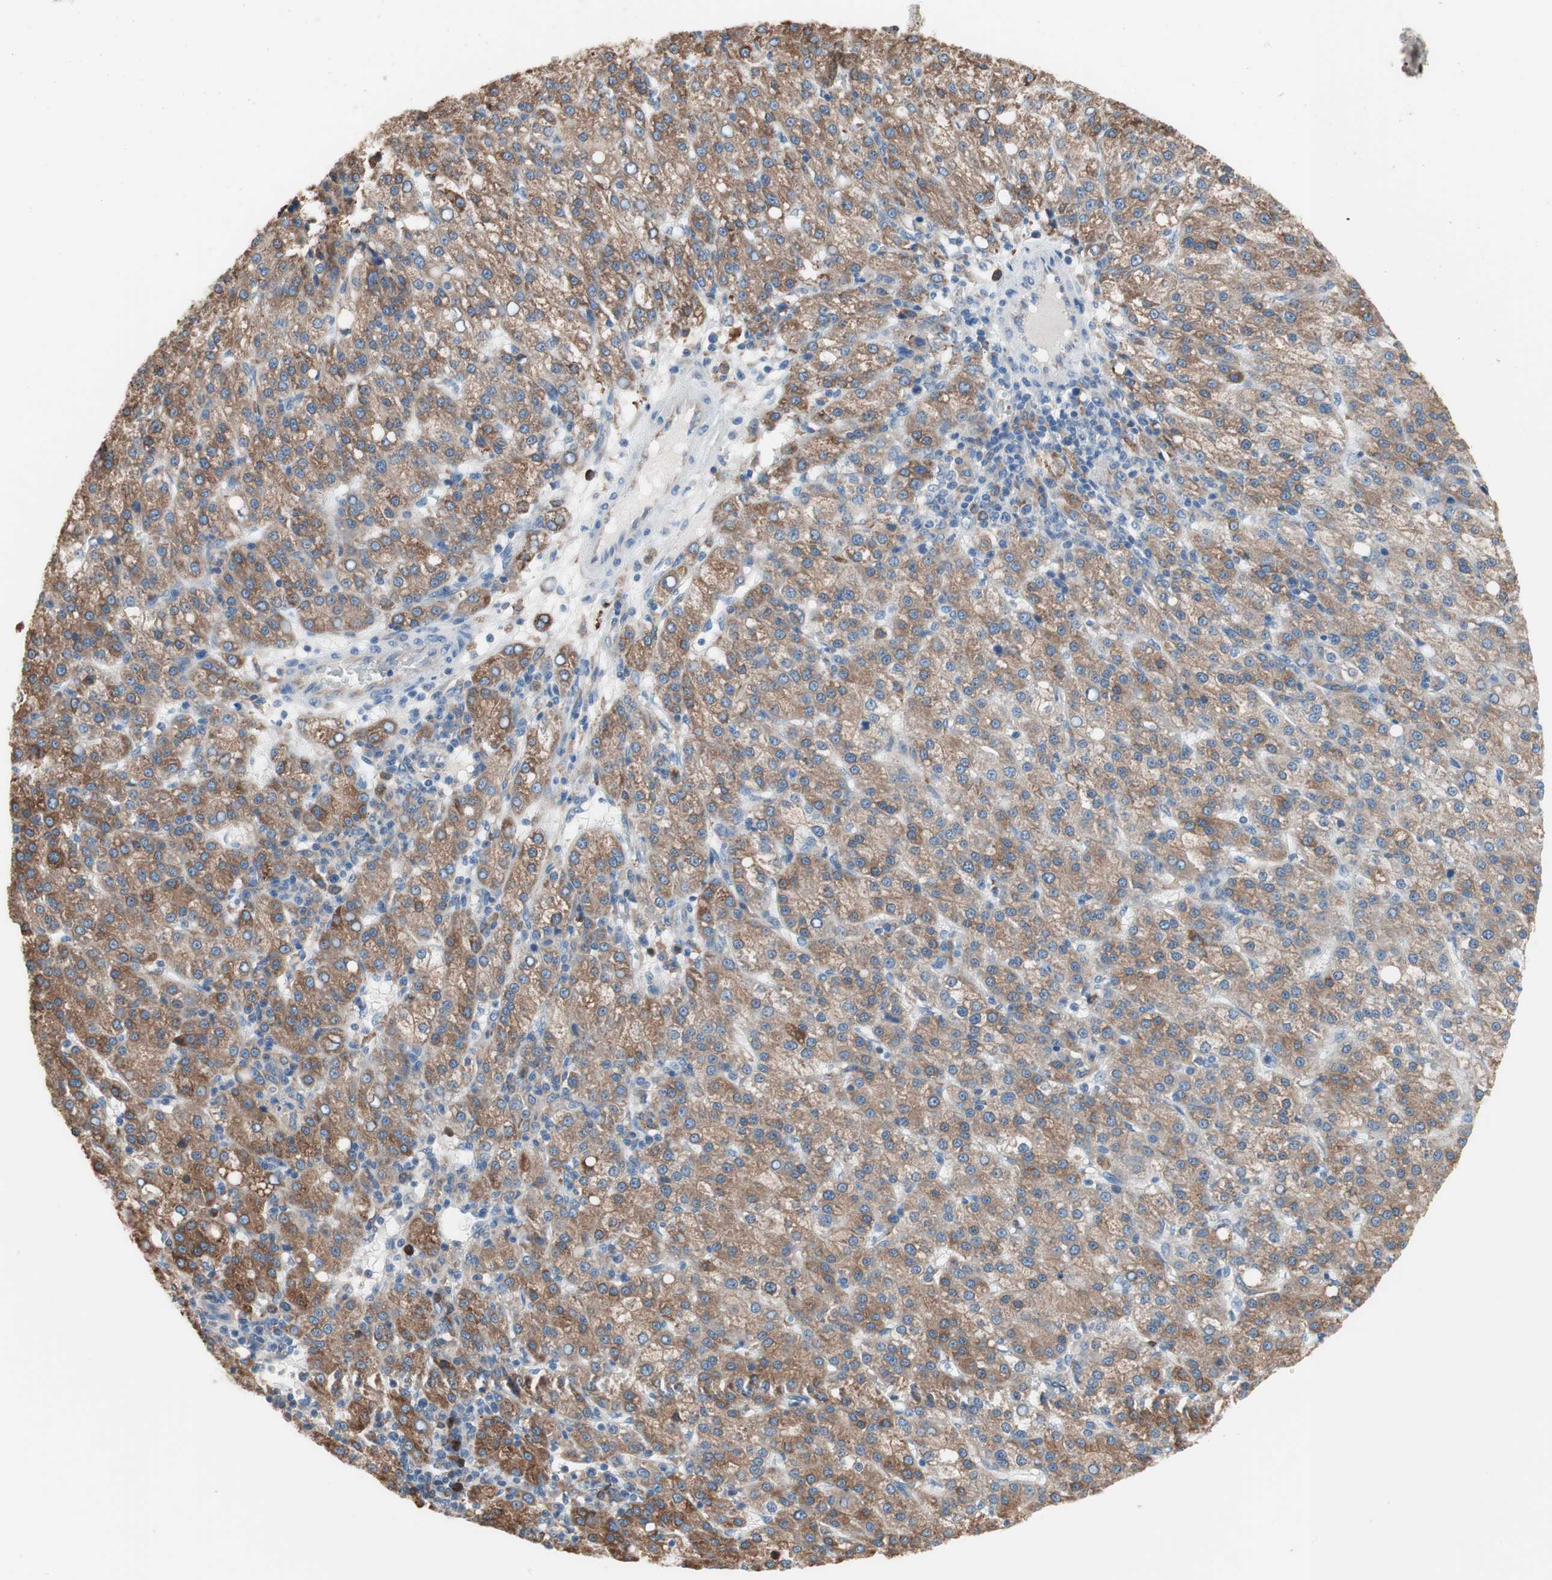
{"staining": {"intensity": "moderate", "quantity": ">75%", "location": "cytoplasmic/membranous"}, "tissue": "liver cancer", "cell_type": "Tumor cells", "image_type": "cancer", "snomed": [{"axis": "morphology", "description": "Carcinoma, Hepatocellular, NOS"}, {"axis": "topography", "description": "Liver"}], "caption": "Immunohistochemical staining of human liver cancer (hepatocellular carcinoma) exhibits moderate cytoplasmic/membranous protein expression in about >75% of tumor cells.", "gene": "SLC27A4", "patient": {"sex": "female", "age": 58}}